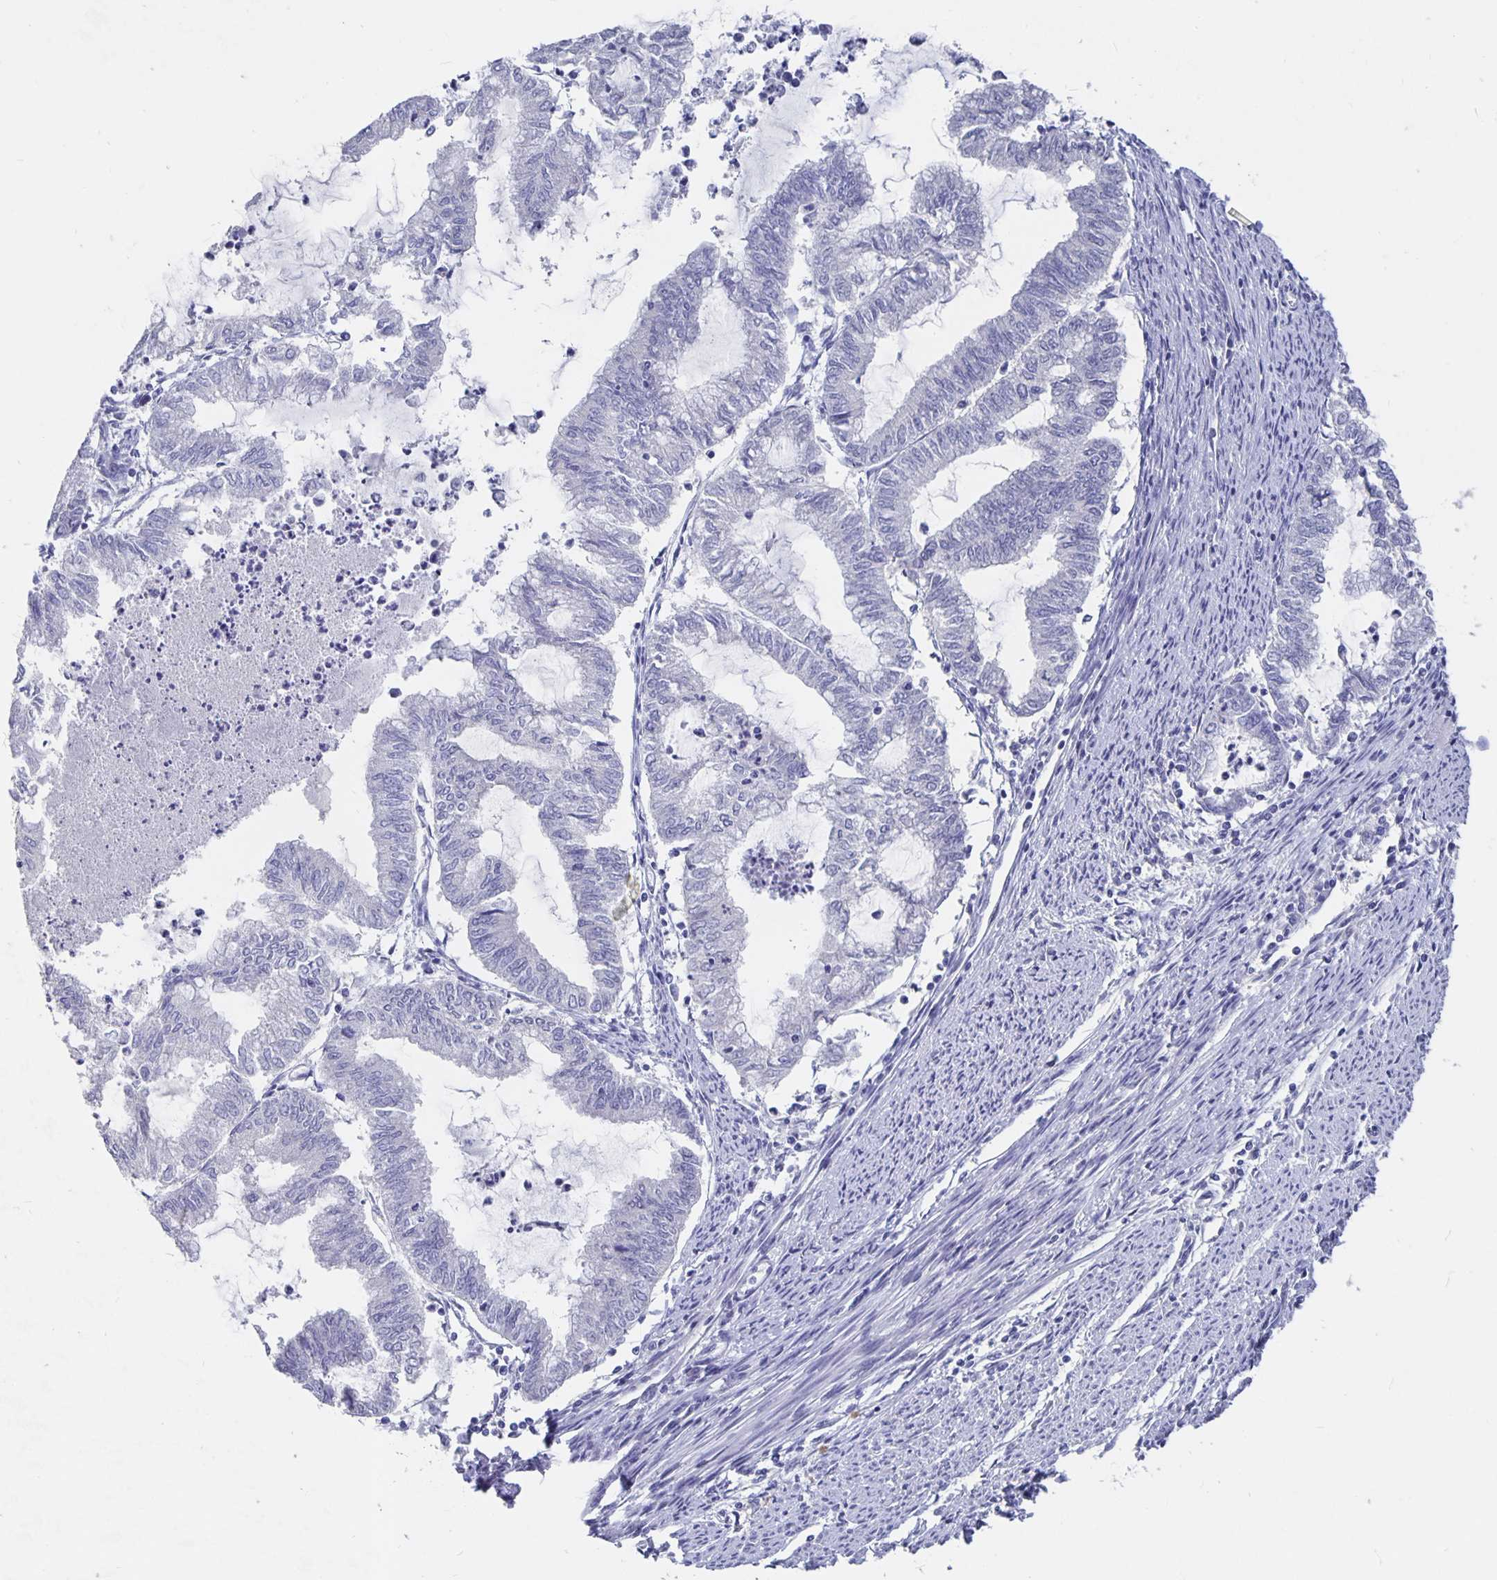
{"staining": {"intensity": "negative", "quantity": "none", "location": "none"}, "tissue": "endometrial cancer", "cell_type": "Tumor cells", "image_type": "cancer", "snomed": [{"axis": "morphology", "description": "Adenocarcinoma, NOS"}, {"axis": "topography", "description": "Endometrium"}], "caption": "There is no significant positivity in tumor cells of endometrial adenocarcinoma. (Stains: DAB (3,3'-diaminobenzidine) immunohistochemistry (IHC) with hematoxylin counter stain, Microscopy: brightfield microscopy at high magnification).", "gene": "SMOC1", "patient": {"sex": "female", "age": 79}}